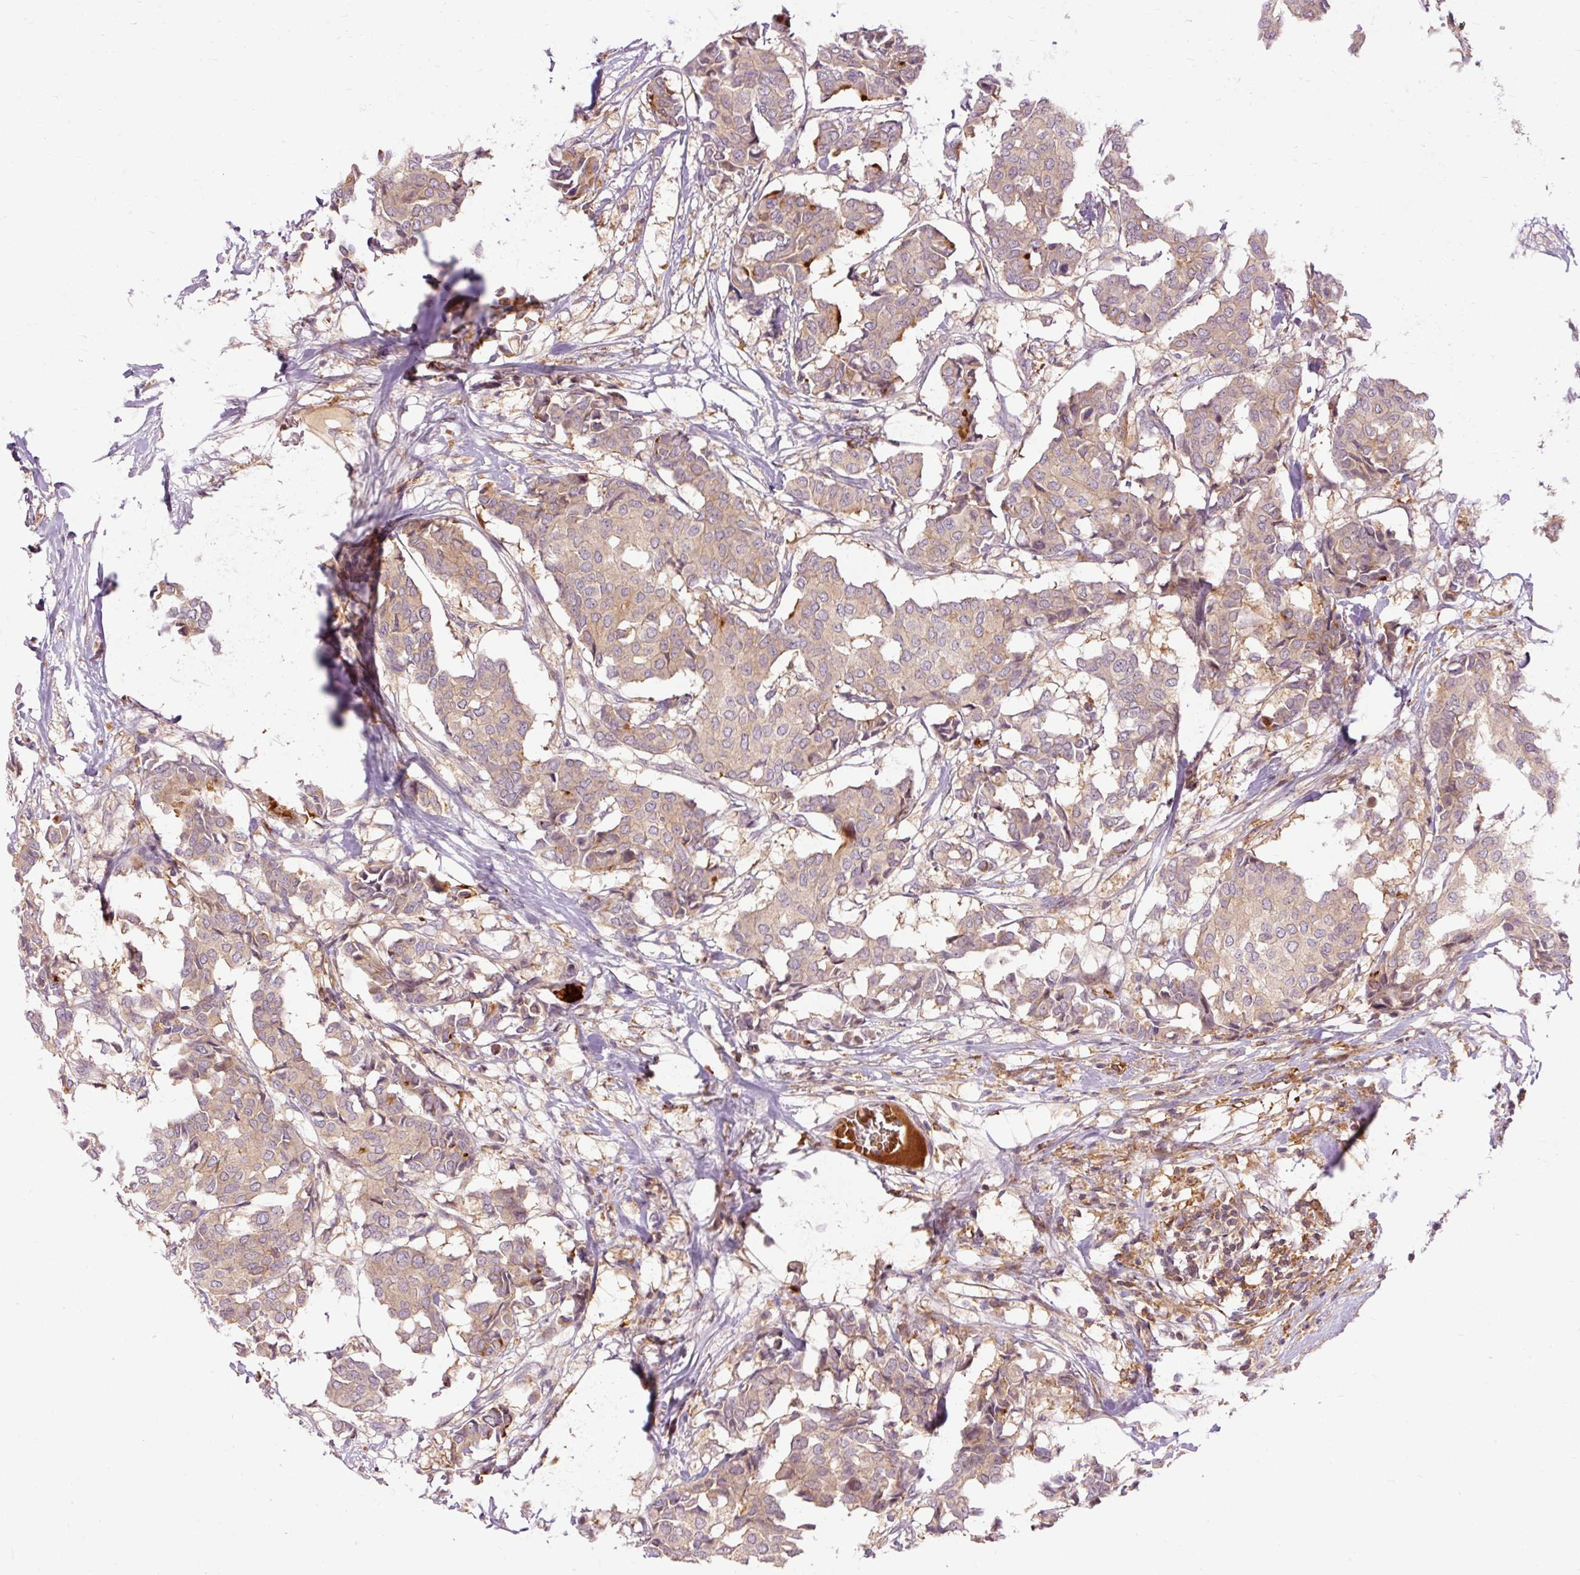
{"staining": {"intensity": "moderate", "quantity": ">75%", "location": "cytoplasmic/membranous"}, "tissue": "breast cancer", "cell_type": "Tumor cells", "image_type": "cancer", "snomed": [{"axis": "morphology", "description": "Duct carcinoma"}, {"axis": "topography", "description": "Breast"}], "caption": "Human invasive ductal carcinoma (breast) stained with a protein marker displays moderate staining in tumor cells.", "gene": "CEBPZ", "patient": {"sex": "female", "age": 75}}